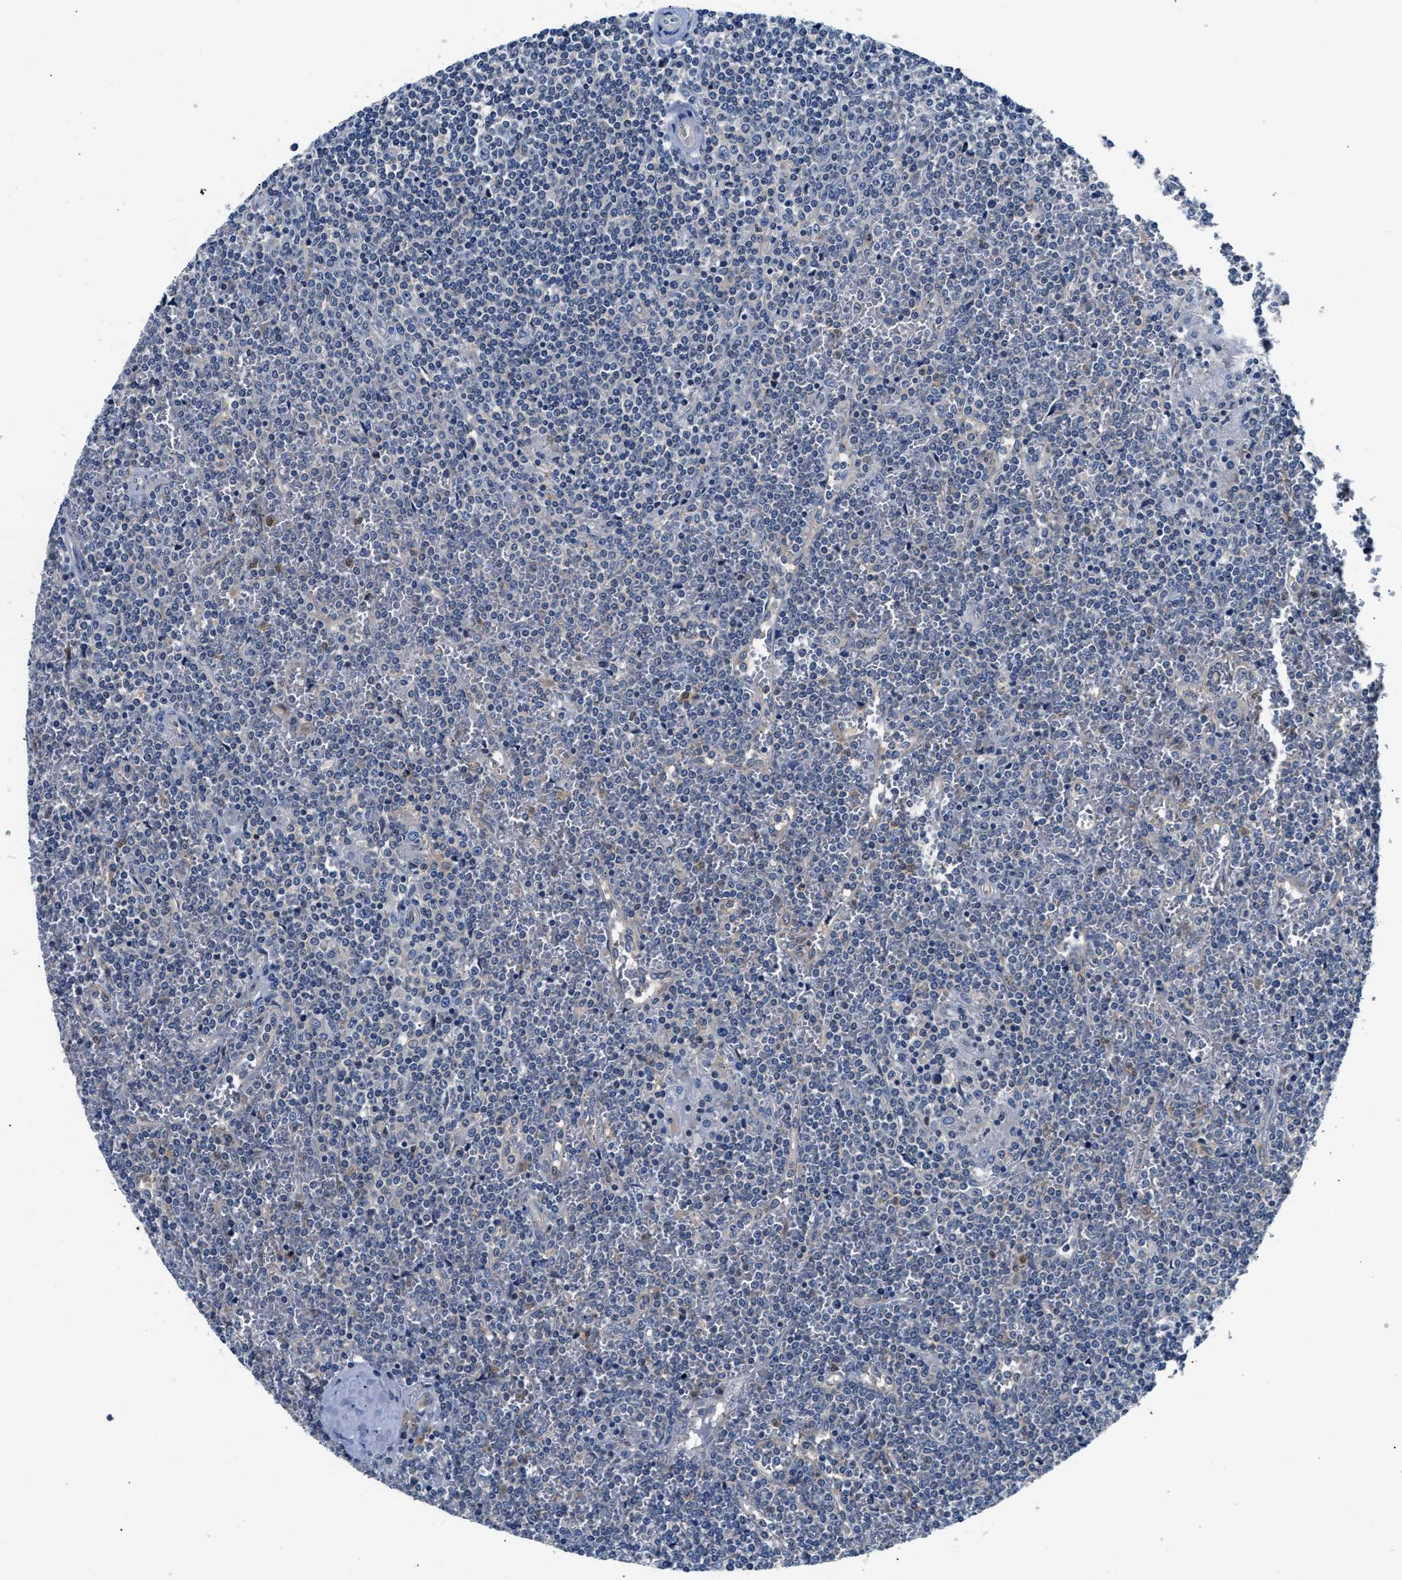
{"staining": {"intensity": "negative", "quantity": "none", "location": "none"}, "tissue": "lymphoma", "cell_type": "Tumor cells", "image_type": "cancer", "snomed": [{"axis": "morphology", "description": "Malignant lymphoma, non-Hodgkin's type, Low grade"}, {"axis": "topography", "description": "Spleen"}], "caption": "This is an immunohistochemistry (IHC) image of malignant lymphoma, non-Hodgkin's type (low-grade). There is no staining in tumor cells.", "gene": "FAM185A", "patient": {"sex": "female", "age": 19}}